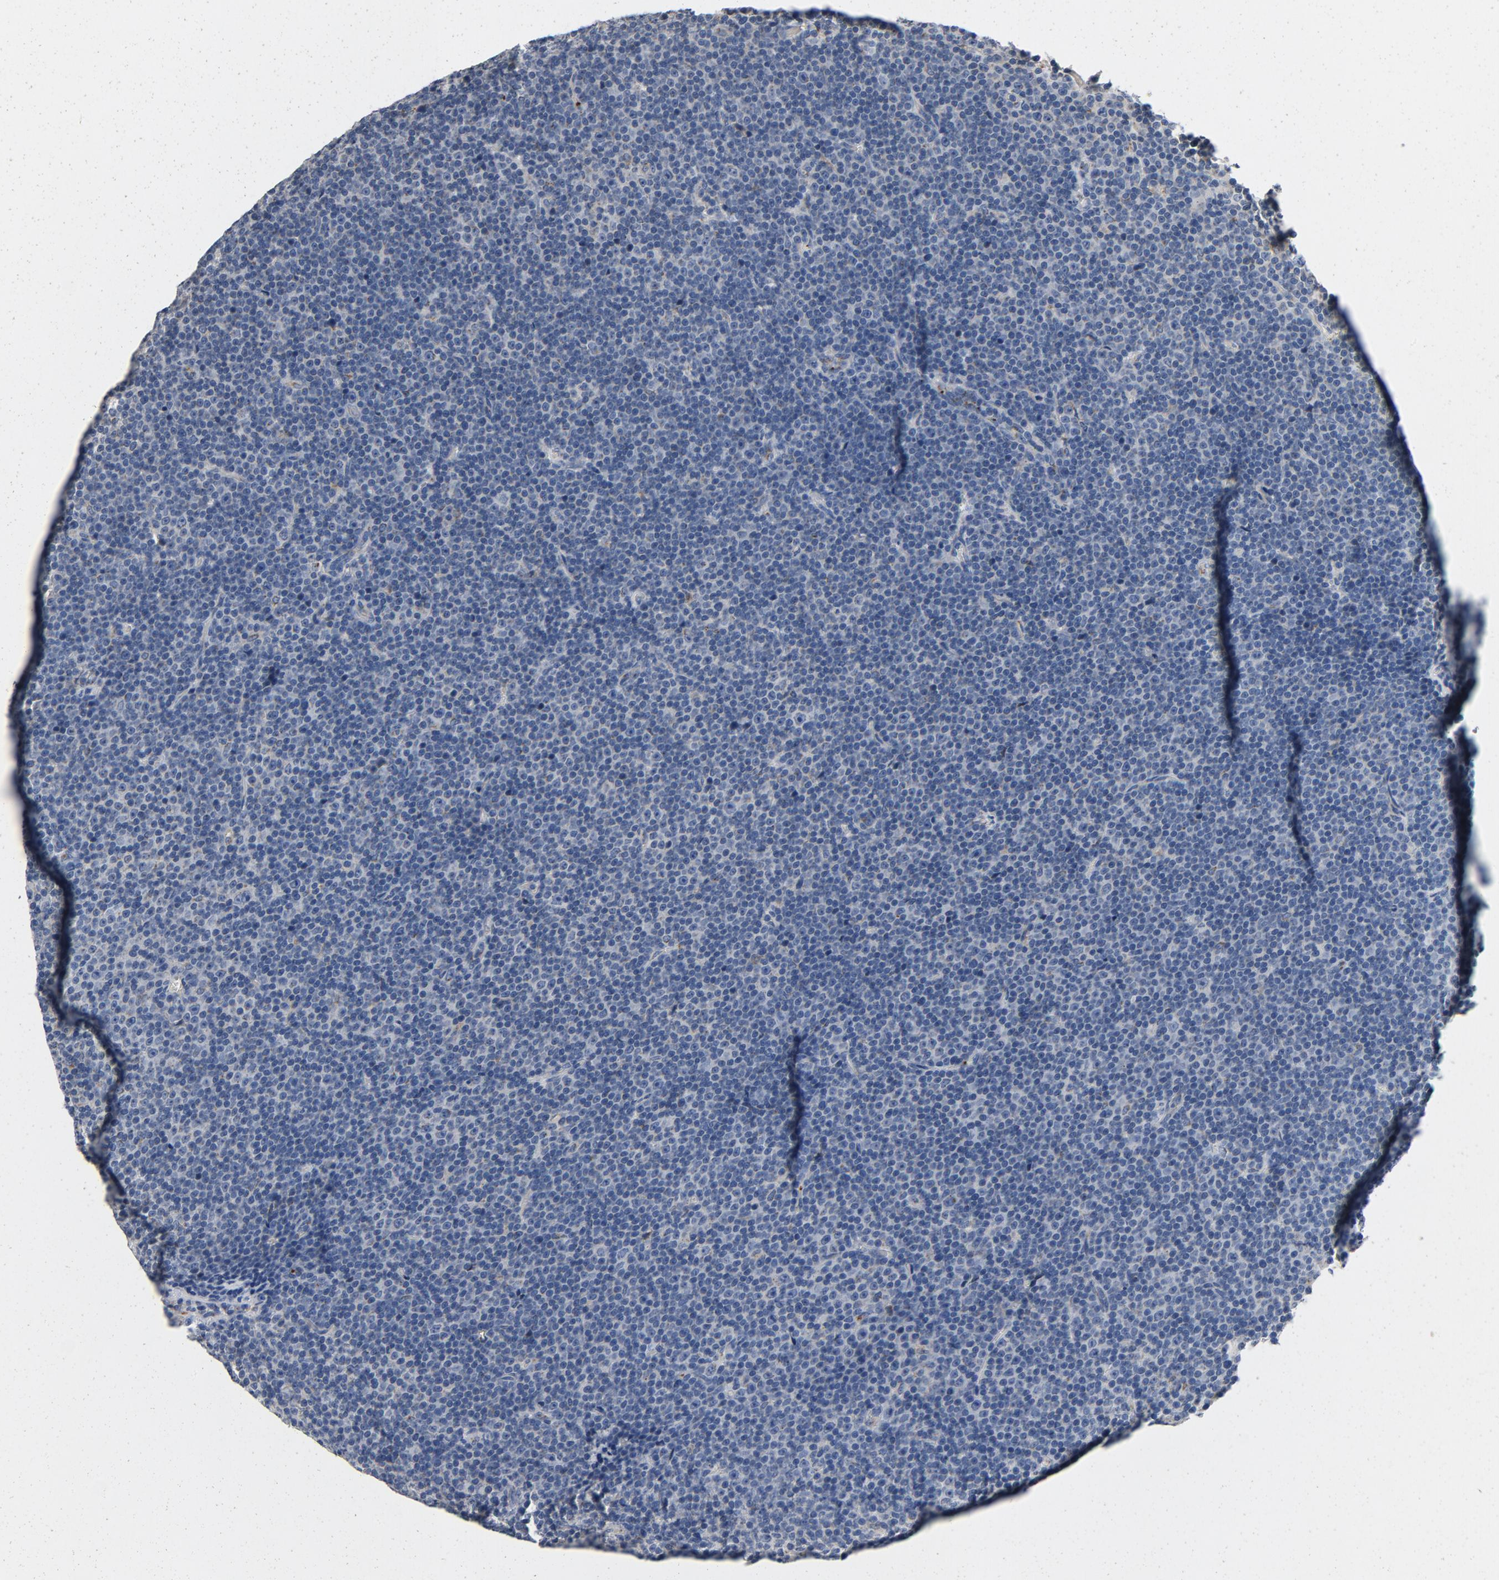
{"staining": {"intensity": "negative", "quantity": "none", "location": "none"}, "tissue": "lymphoma", "cell_type": "Tumor cells", "image_type": "cancer", "snomed": [{"axis": "morphology", "description": "Malignant lymphoma, non-Hodgkin's type, Low grade"}, {"axis": "topography", "description": "Lymph node"}], "caption": "Human malignant lymphoma, non-Hodgkin's type (low-grade) stained for a protein using immunohistochemistry exhibits no expression in tumor cells.", "gene": "LMAN2", "patient": {"sex": "female", "age": 67}}